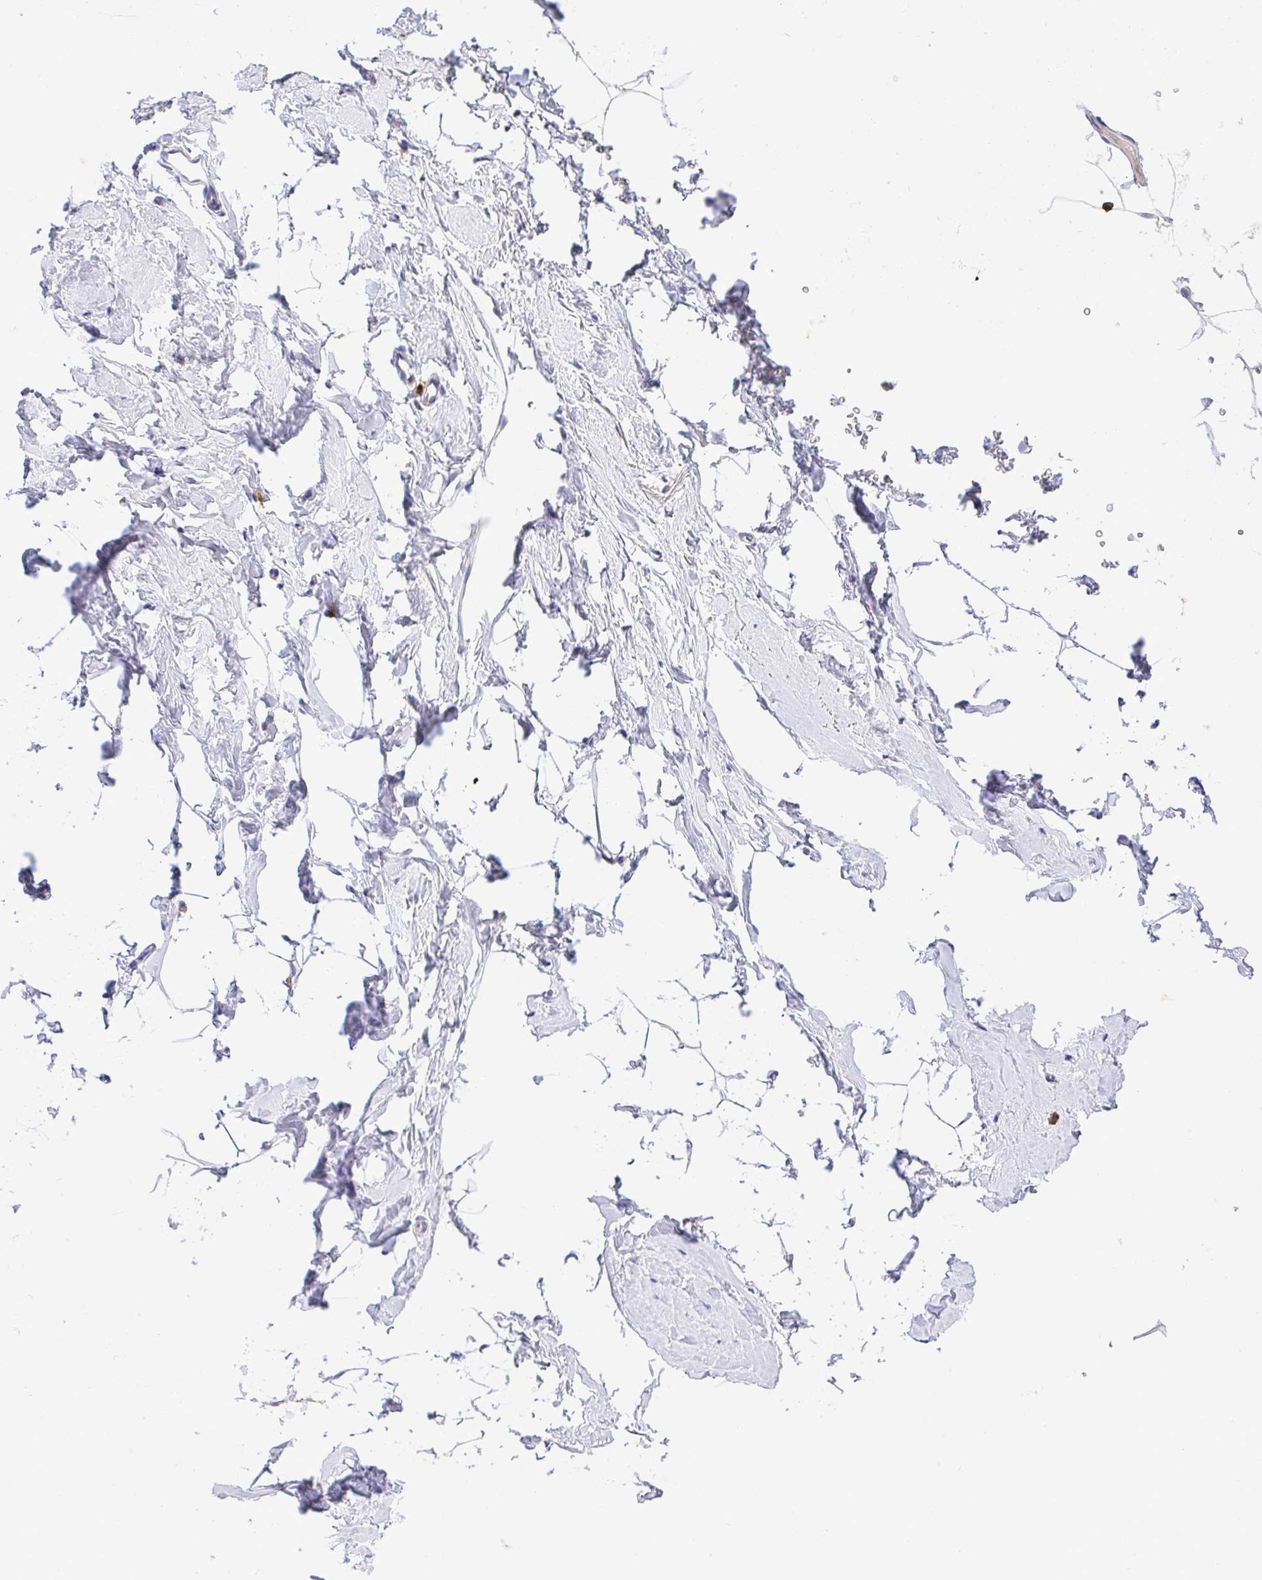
{"staining": {"intensity": "negative", "quantity": "none", "location": "none"}, "tissue": "breast", "cell_type": "Adipocytes", "image_type": "normal", "snomed": [{"axis": "morphology", "description": "Normal tissue, NOS"}, {"axis": "topography", "description": "Breast"}], "caption": "Immunohistochemistry (IHC) of normal breast displays no staining in adipocytes.", "gene": "EPN3", "patient": {"sex": "female", "age": 32}}